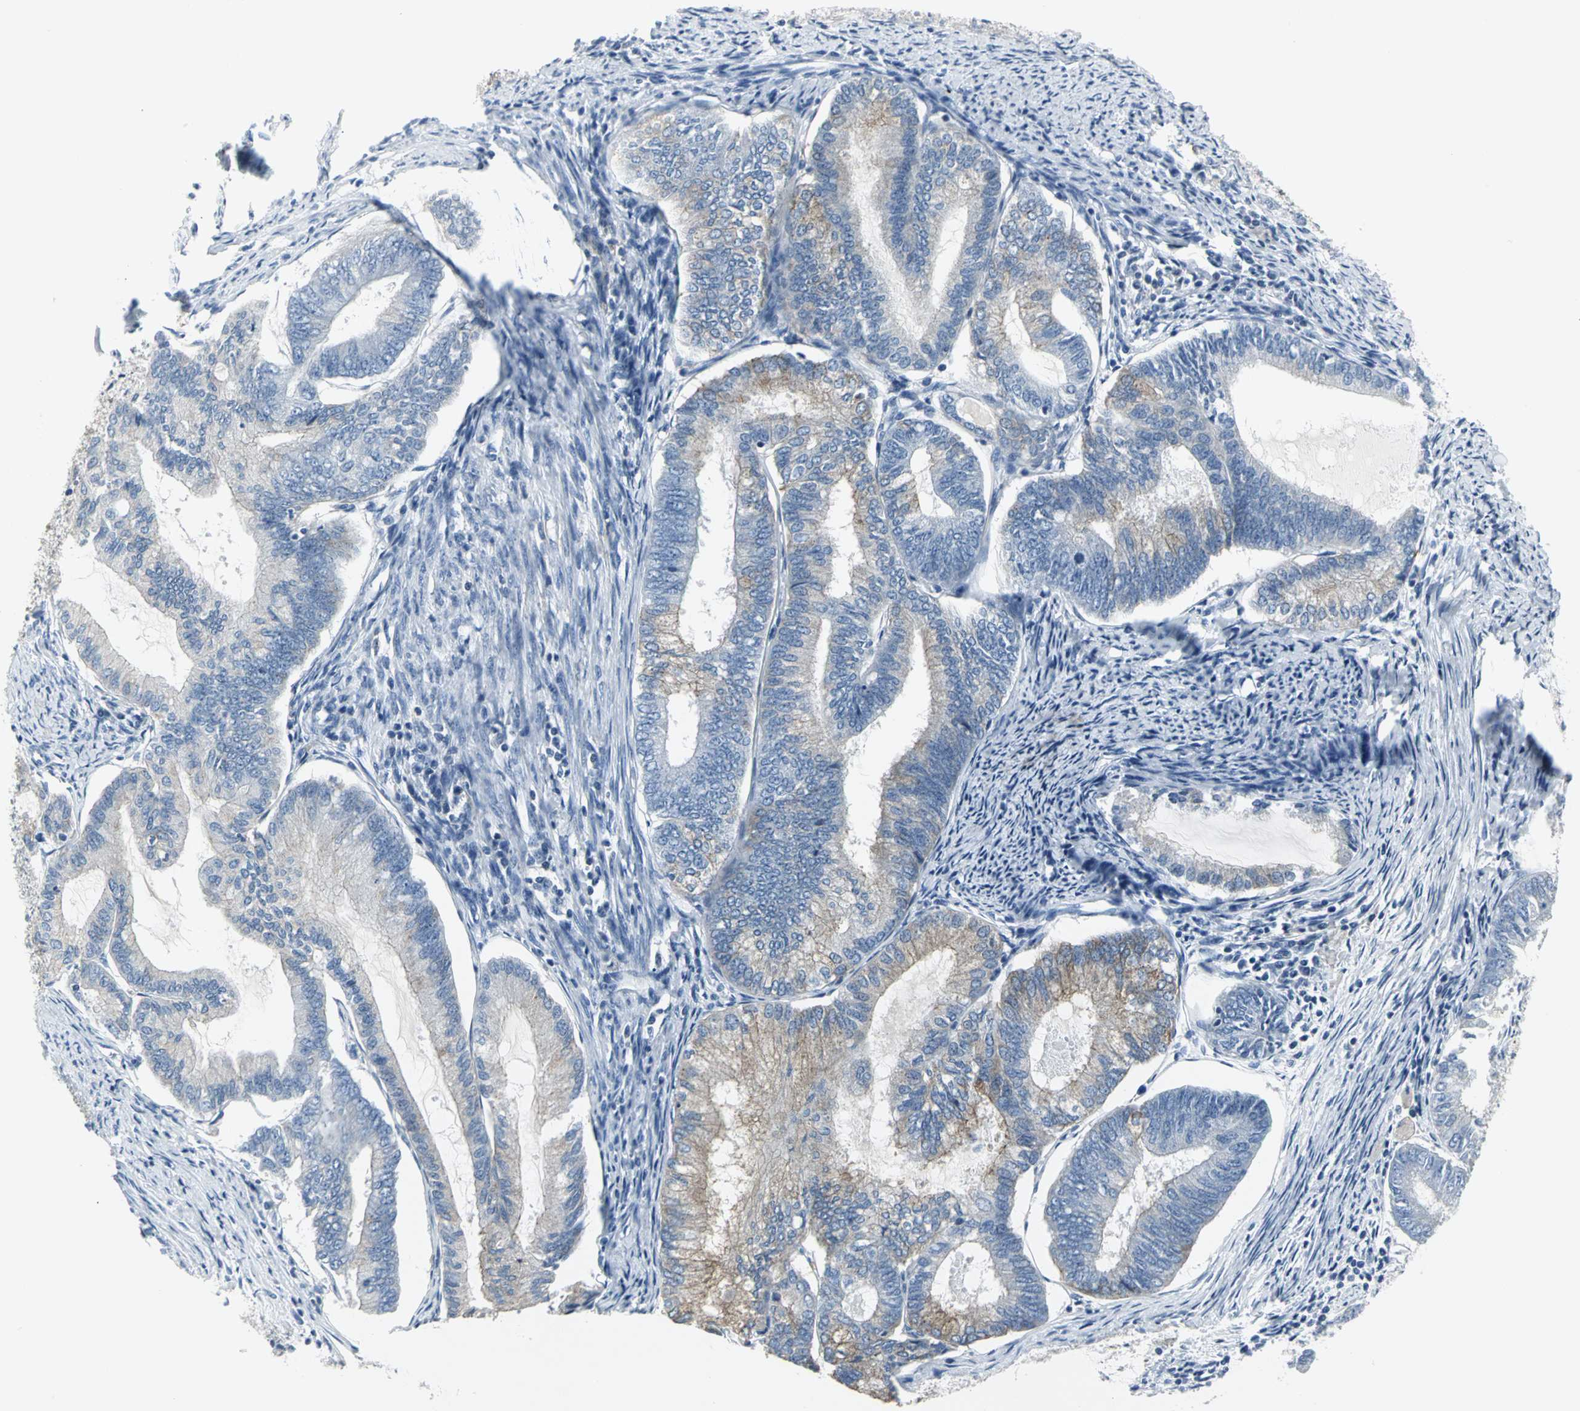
{"staining": {"intensity": "weak", "quantity": "25%-75%", "location": "cytoplasmic/membranous"}, "tissue": "endometrial cancer", "cell_type": "Tumor cells", "image_type": "cancer", "snomed": [{"axis": "morphology", "description": "Adenocarcinoma, NOS"}, {"axis": "topography", "description": "Endometrium"}], "caption": "Immunohistochemistry (IHC) staining of endometrial cancer, which demonstrates low levels of weak cytoplasmic/membranous staining in about 25%-75% of tumor cells indicating weak cytoplasmic/membranous protein expression. The staining was performed using DAB (brown) for protein detection and nuclei were counterstained in hematoxylin (blue).", "gene": "IQGAP2", "patient": {"sex": "female", "age": 86}}